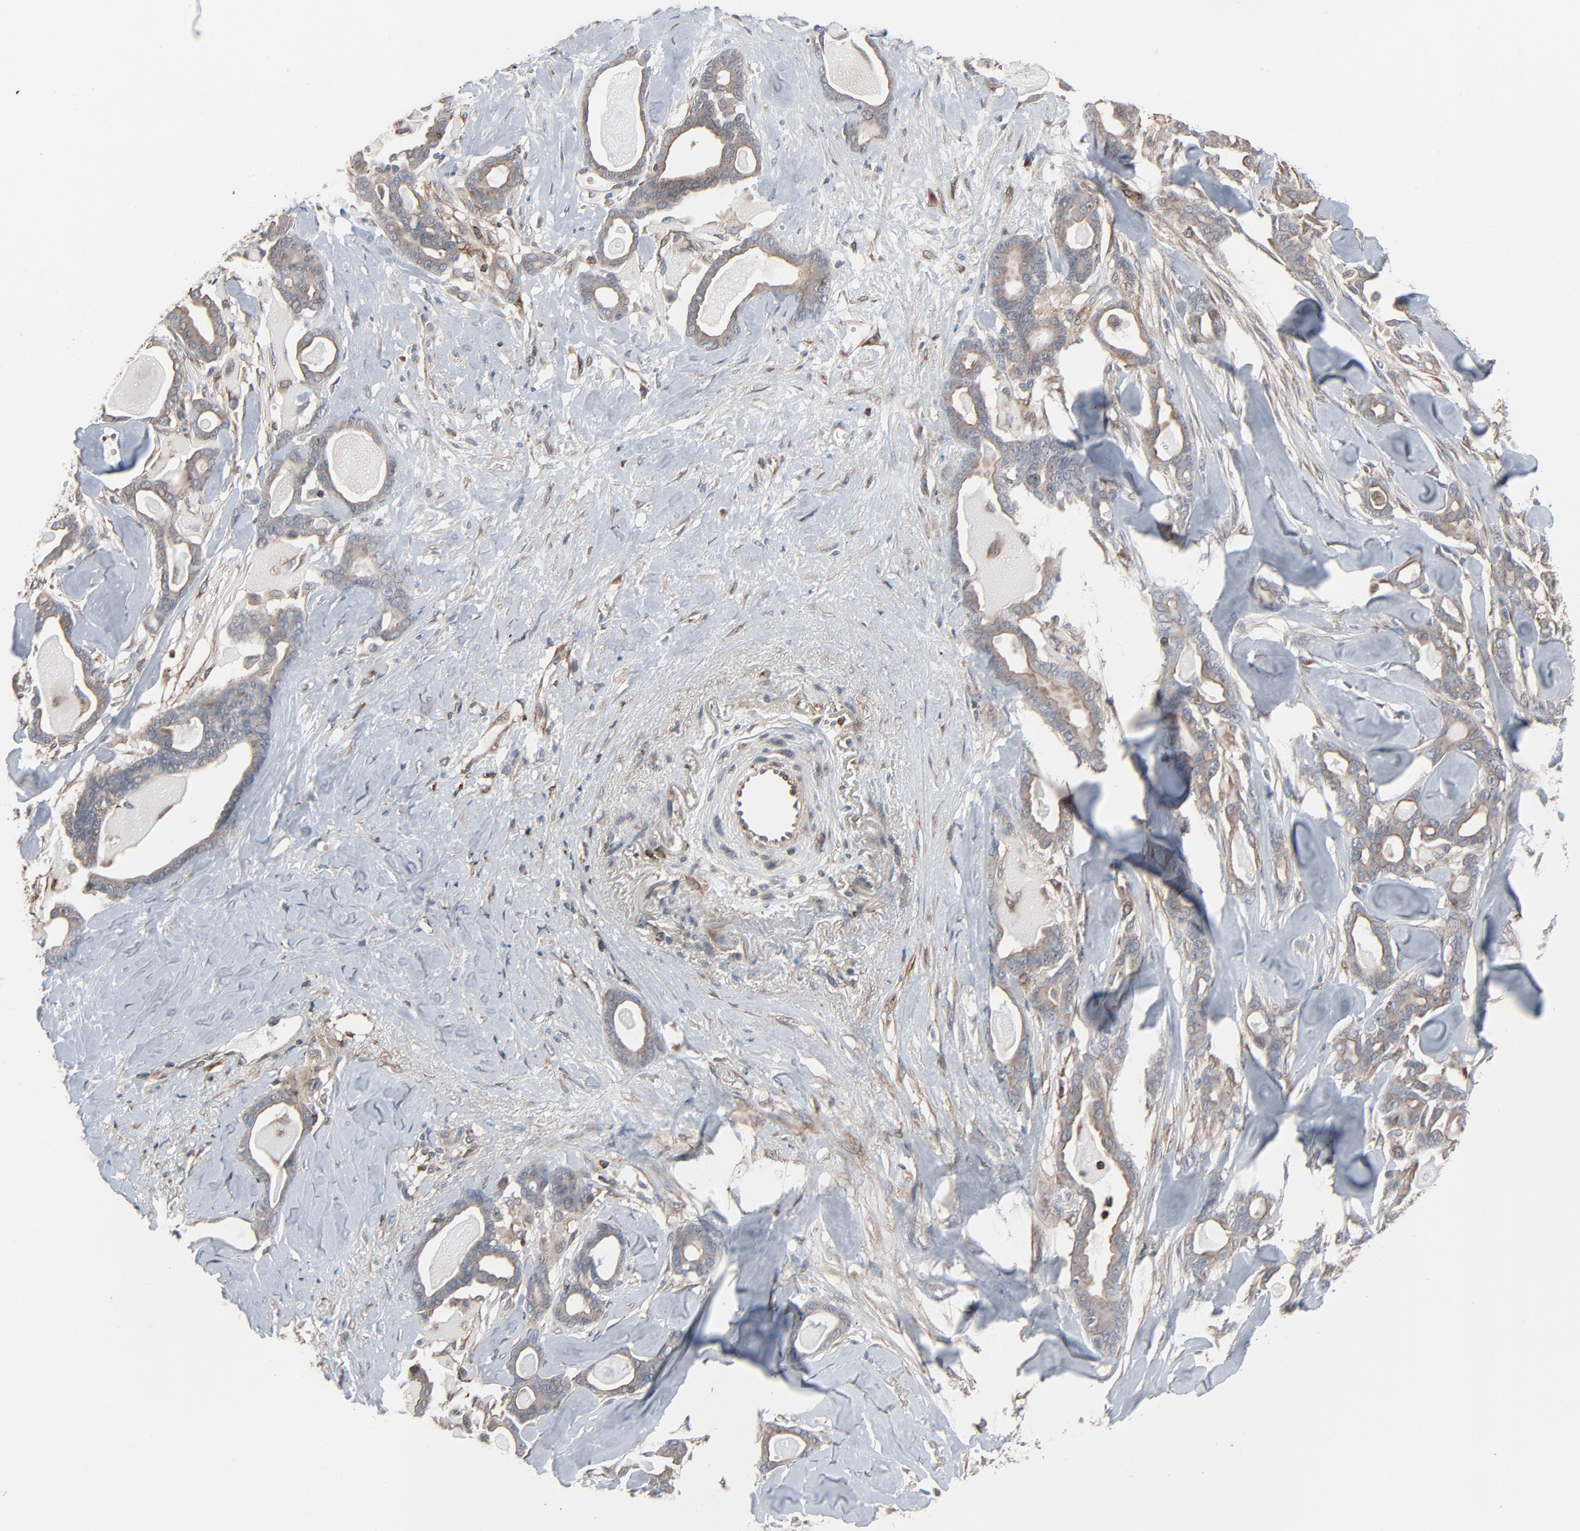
{"staining": {"intensity": "weak", "quantity": "25%-75%", "location": "cytoplasmic/membranous"}, "tissue": "pancreatic cancer", "cell_type": "Tumor cells", "image_type": "cancer", "snomed": [{"axis": "morphology", "description": "Adenocarcinoma, NOS"}, {"axis": "topography", "description": "Pancreas"}], "caption": "The immunohistochemical stain labels weak cytoplasmic/membranous positivity in tumor cells of pancreatic adenocarcinoma tissue.", "gene": "OPTN", "patient": {"sex": "male", "age": 63}}